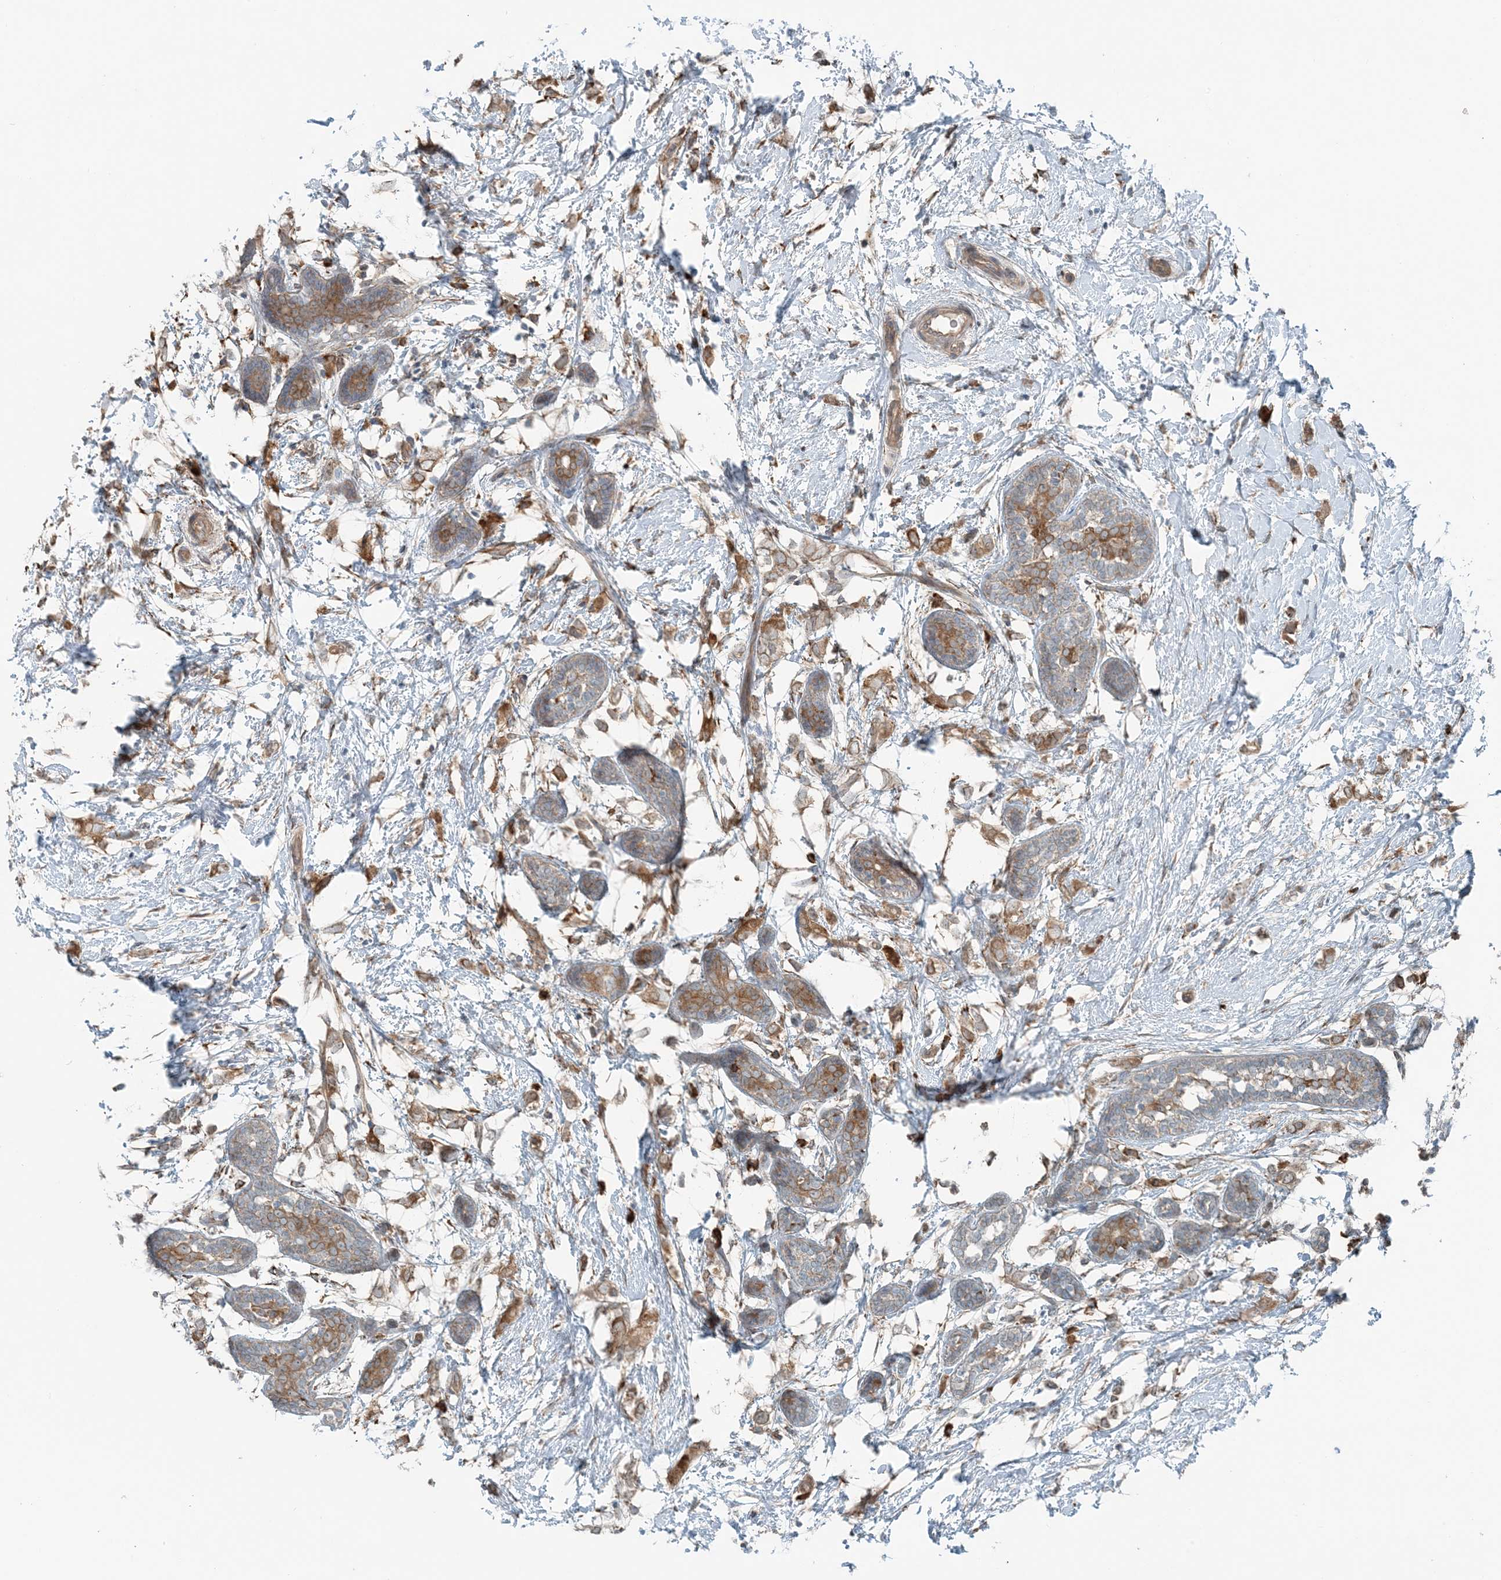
{"staining": {"intensity": "moderate", "quantity": ">75%", "location": "cytoplasmic/membranous"}, "tissue": "breast cancer", "cell_type": "Tumor cells", "image_type": "cancer", "snomed": [{"axis": "morphology", "description": "Normal tissue, NOS"}, {"axis": "morphology", "description": "Lobular carcinoma"}, {"axis": "topography", "description": "Breast"}], "caption": "DAB immunohistochemical staining of lobular carcinoma (breast) reveals moderate cytoplasmic/membranous protein staining in approximately >75% of tumor cells. The staining was performed using DAB (3,3'-diaminobenzidine) to visualize the protein expression in brown, while the nuclei were stained in blue with hematoxylin (Magnification: 20x).", "gene": "CERKL", "patient": {"sex": "female", "age": 47}}